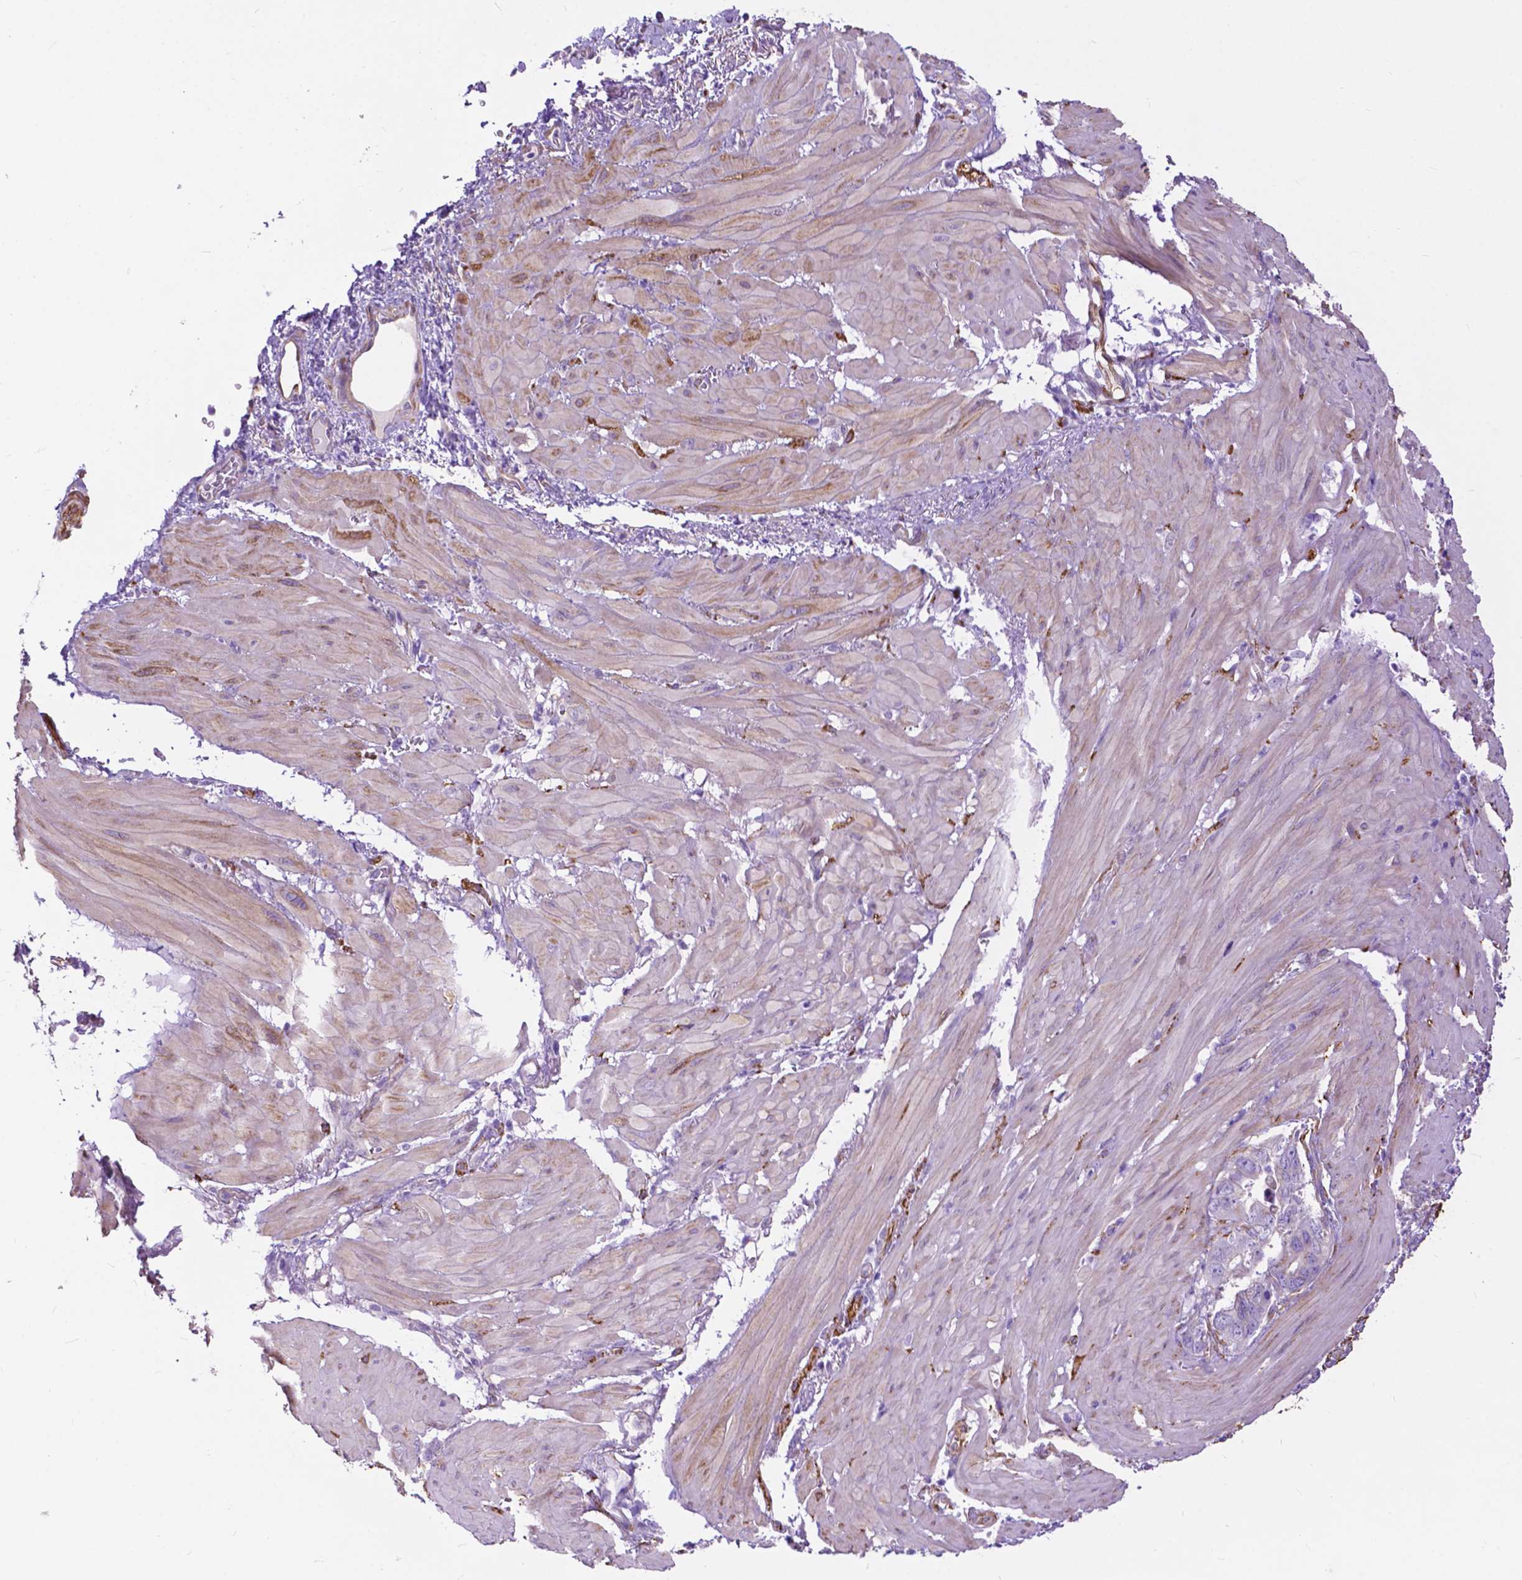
{"staining": {"intensity": "negative", "quantity": "none", "location": "none"}, "tissue": "stomach cancer", "cell_type": "Tumor cells", "image_type": "cancer", "snomed": [{"axis": "morphology", "description": "Normal tissue, NOS"}, {"axis": "morphology", "description": "Adenocarcinoma, NOS"}, {"axis": "topography", "description": "Esophagus"}, {"axis": "topography", "description": "Stomach, upper"}], "caption": "This is an IHC photomicrograph of stomach cancer (adenocarcinoma). There is no positivity in tumor cells.", "gene": "PCDHA12", "patient": {"sex": "male", "age": 74}}